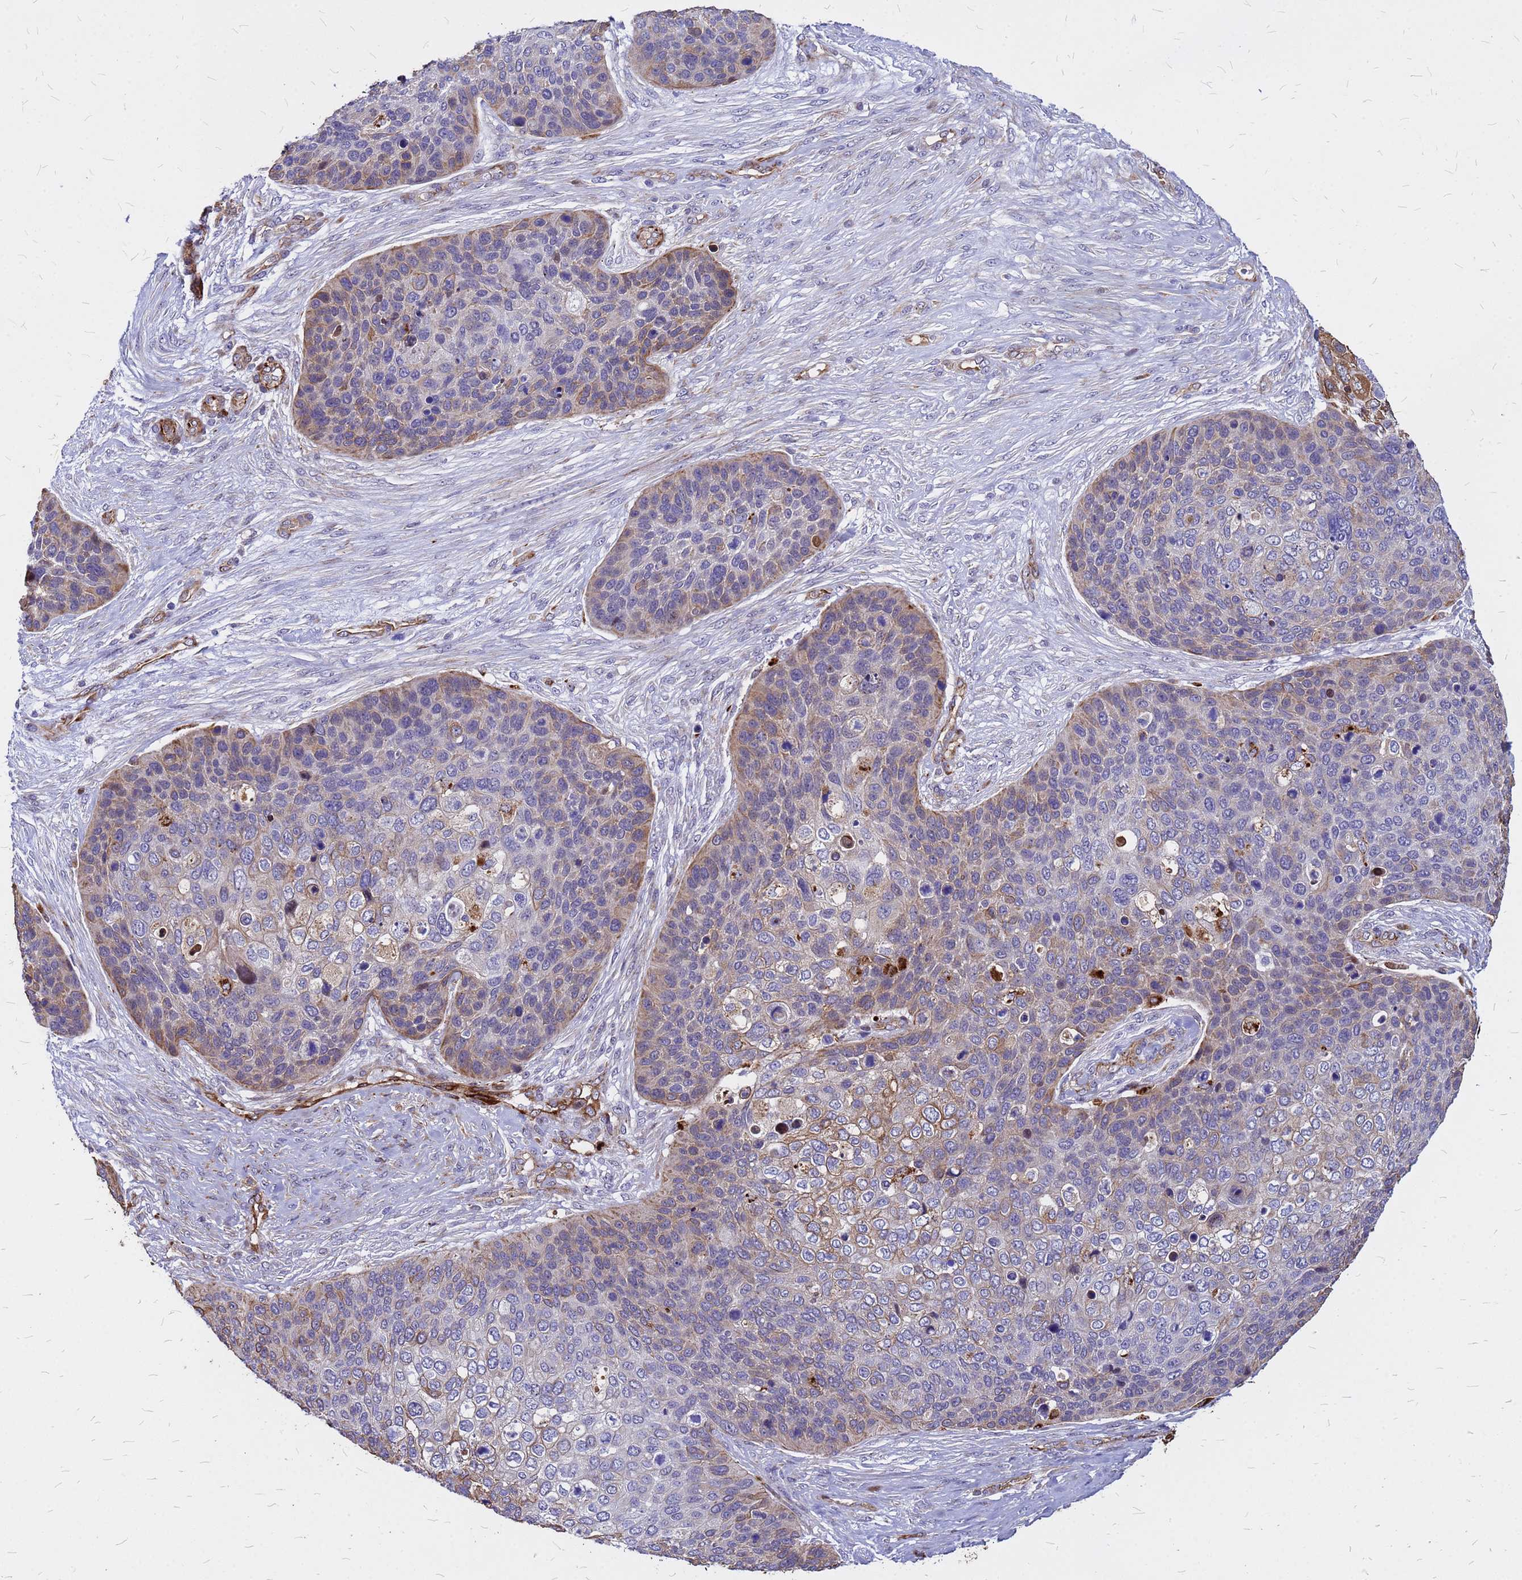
{"staining": {"intensity": "moderate", "quantity": "25%-75%", "location": "cytoplasmic/membranous"}, "tissue": "skin cancer", "cell_type": "Tumor cells", "image_type": "cancer", "snomed": [{"axis": "morphology", "description": "Basal cell carcinoma"}, {"axis": "topography", "description": "Skin"}], "caption": "This is a photomicrograph of immunohistochemistry staining of skin basal cell carcinoma, which shows moderate staining in the cytoplasmic/membranous of tumor cells.", "gene": "NOSTRIN", "patient": {"sex": "female", "age": 74}}